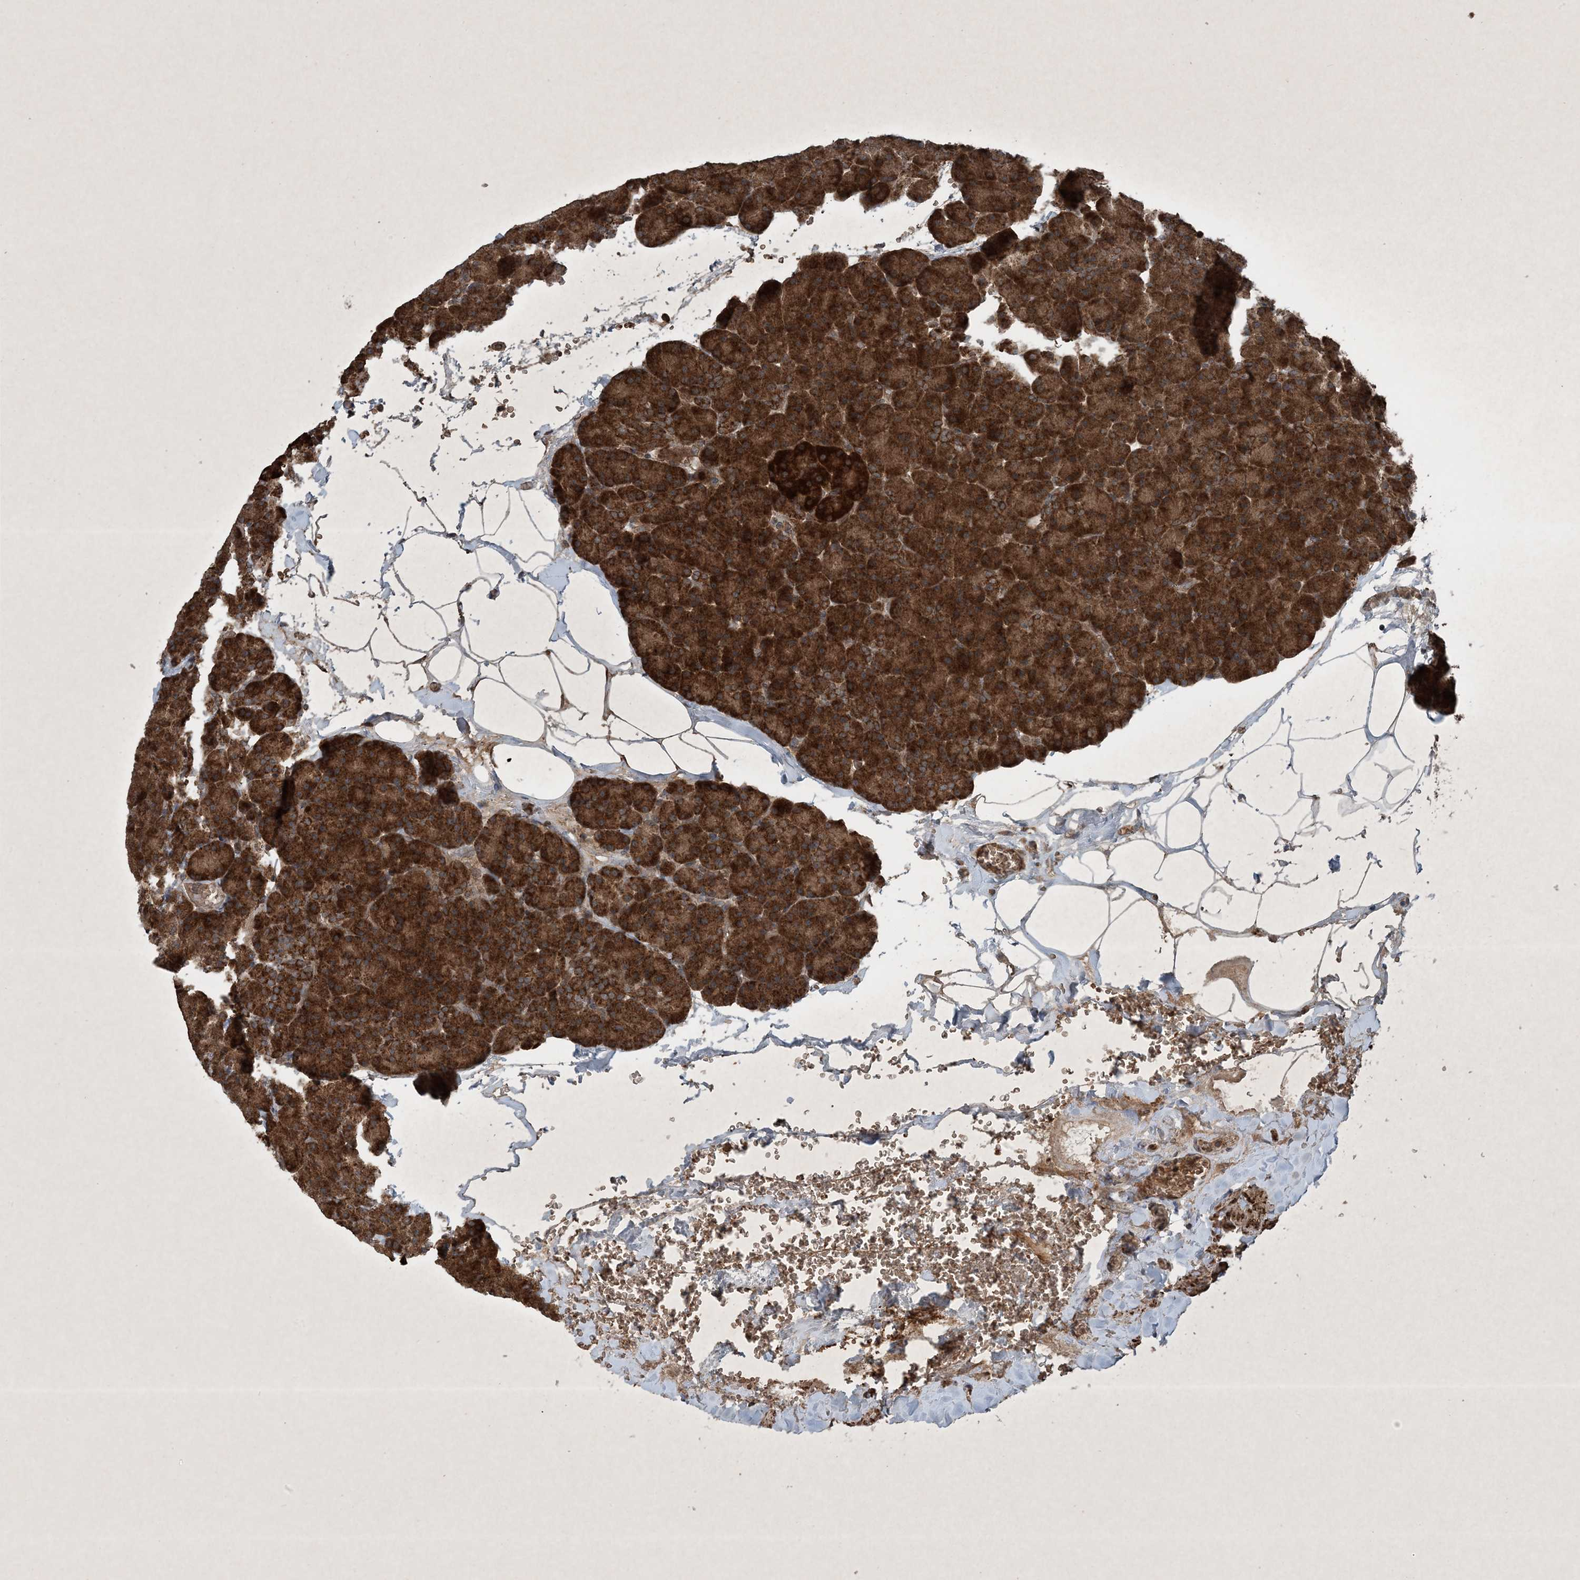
{"staining": {"intensity": "strong", "quantity": ">75%", "location": "cytoplasmic/membranous"}, "tissue": "pancreas", "cell_type": "Exocrine glandular cells", "image_type": "normal", "snomed": [{"axis": "morphology", "description": "Normal tissue, NOS"}, {"axis": "morphology", "description": "Carcinoid, malignant, NOS"}, {"axis": "topography", "description": "Pancreas"}], "caption": "The histopathology image exhibits a brown stain indicating the presence of a protein in the cytoplasmic/membranous of exocrine glandular cells in pancreas. (DAB IHC, brown staining for protein, blue staining for nuclei).", "gene": "GNG5", "patient": {"sex": "female", "age": 35}}